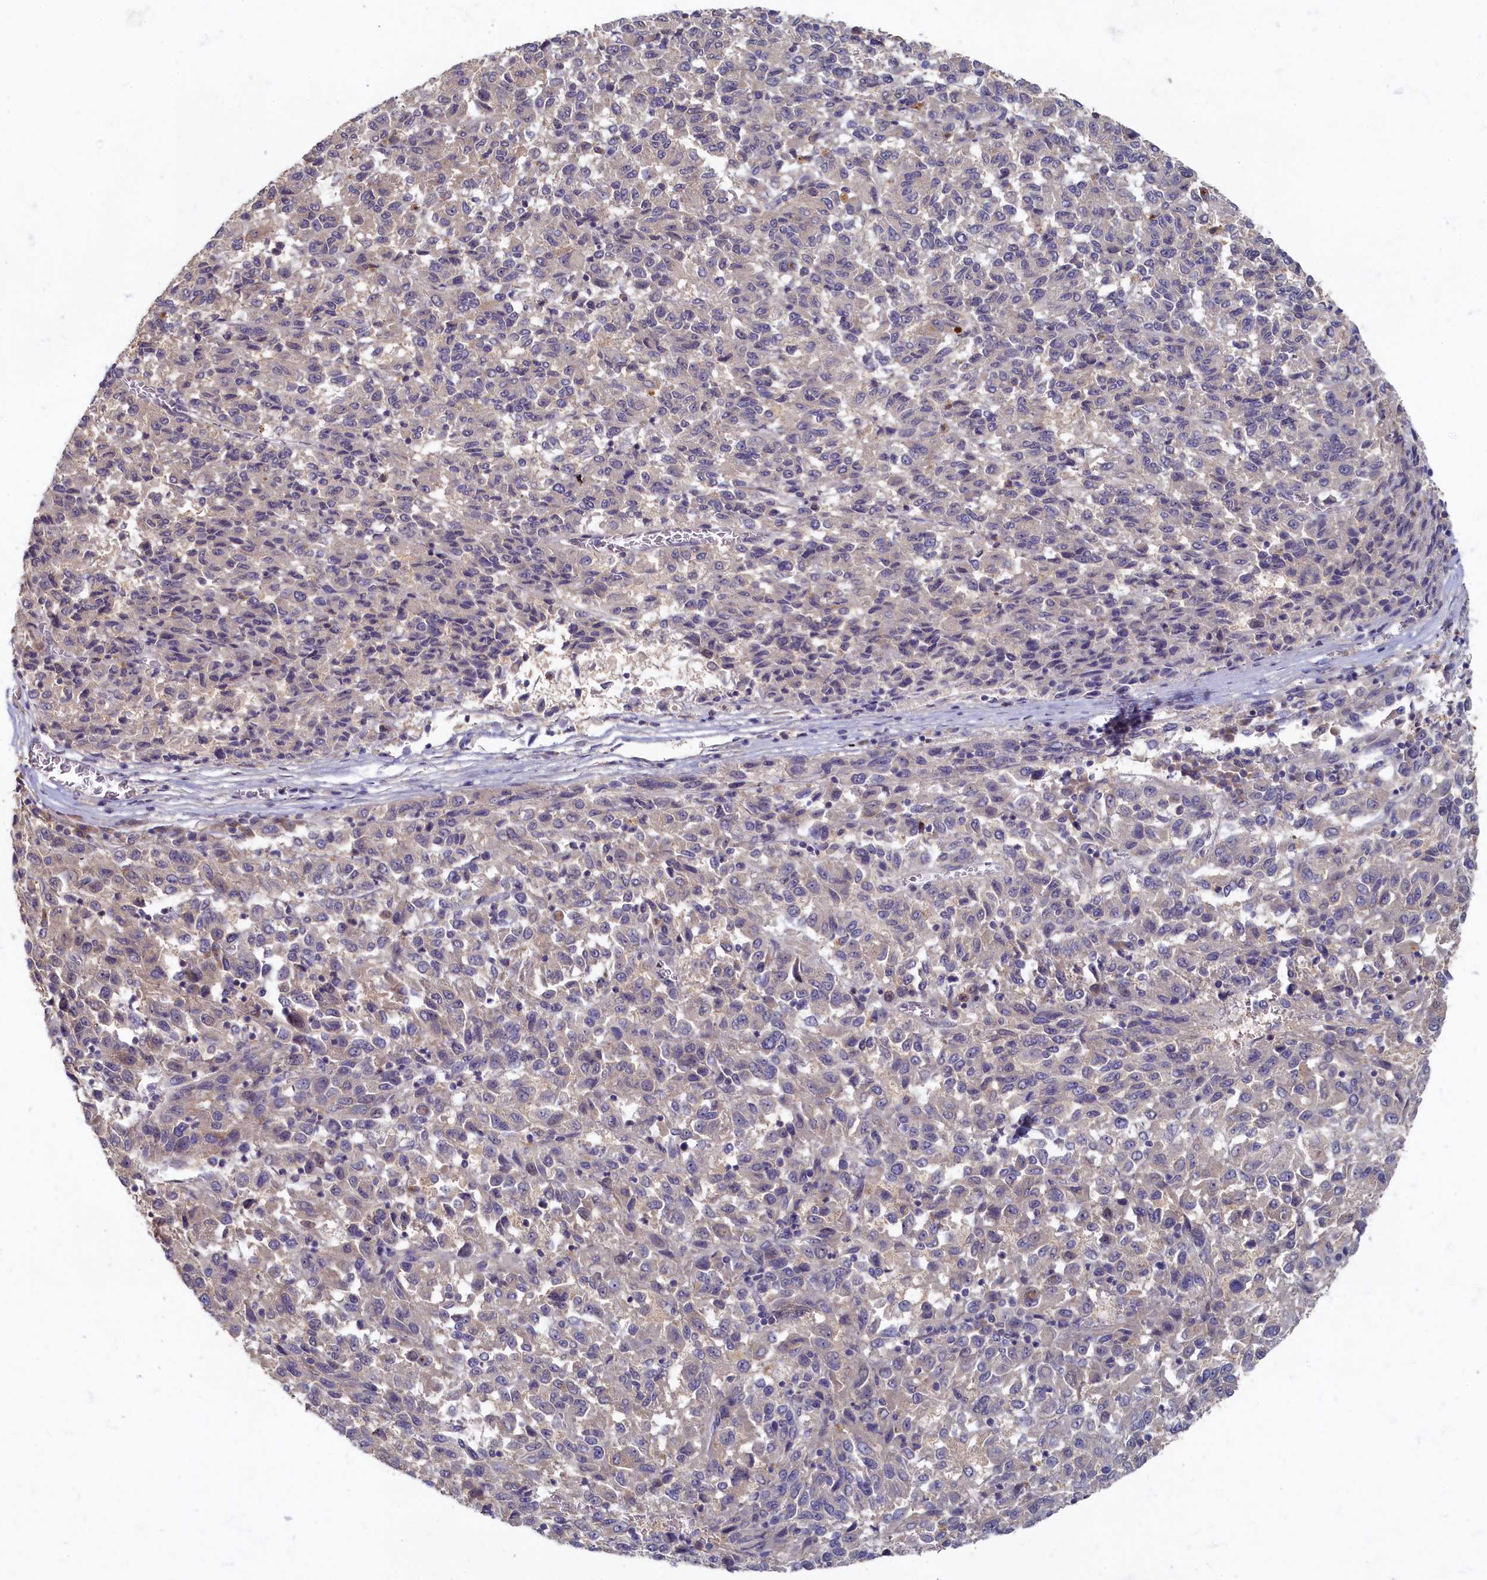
{"staining": {"intensity": "weak", "quantity": "<25%", "location": "cytoplasmic/membranous"}, "tissue": "melanoma", "cell_type": "Tumor cells", "image_type": "cancer", "snomed": [{"axis": "morphology", "description": "Malignant melanoma, Metastatic site"}, {"axis": "topography", "description": "Lung"}], "caption": "Malignant melanoma (metastatic site) was stained to show a protein in brown. There is no significant positivity in tumor cells. Brightfield microscopy of immunohistochemistry stained with DAB (brown) and hematoxylin (blue), captured at high magnification.", "gene": "HUNK", "patient": {"sex": "male", "age": 64}}